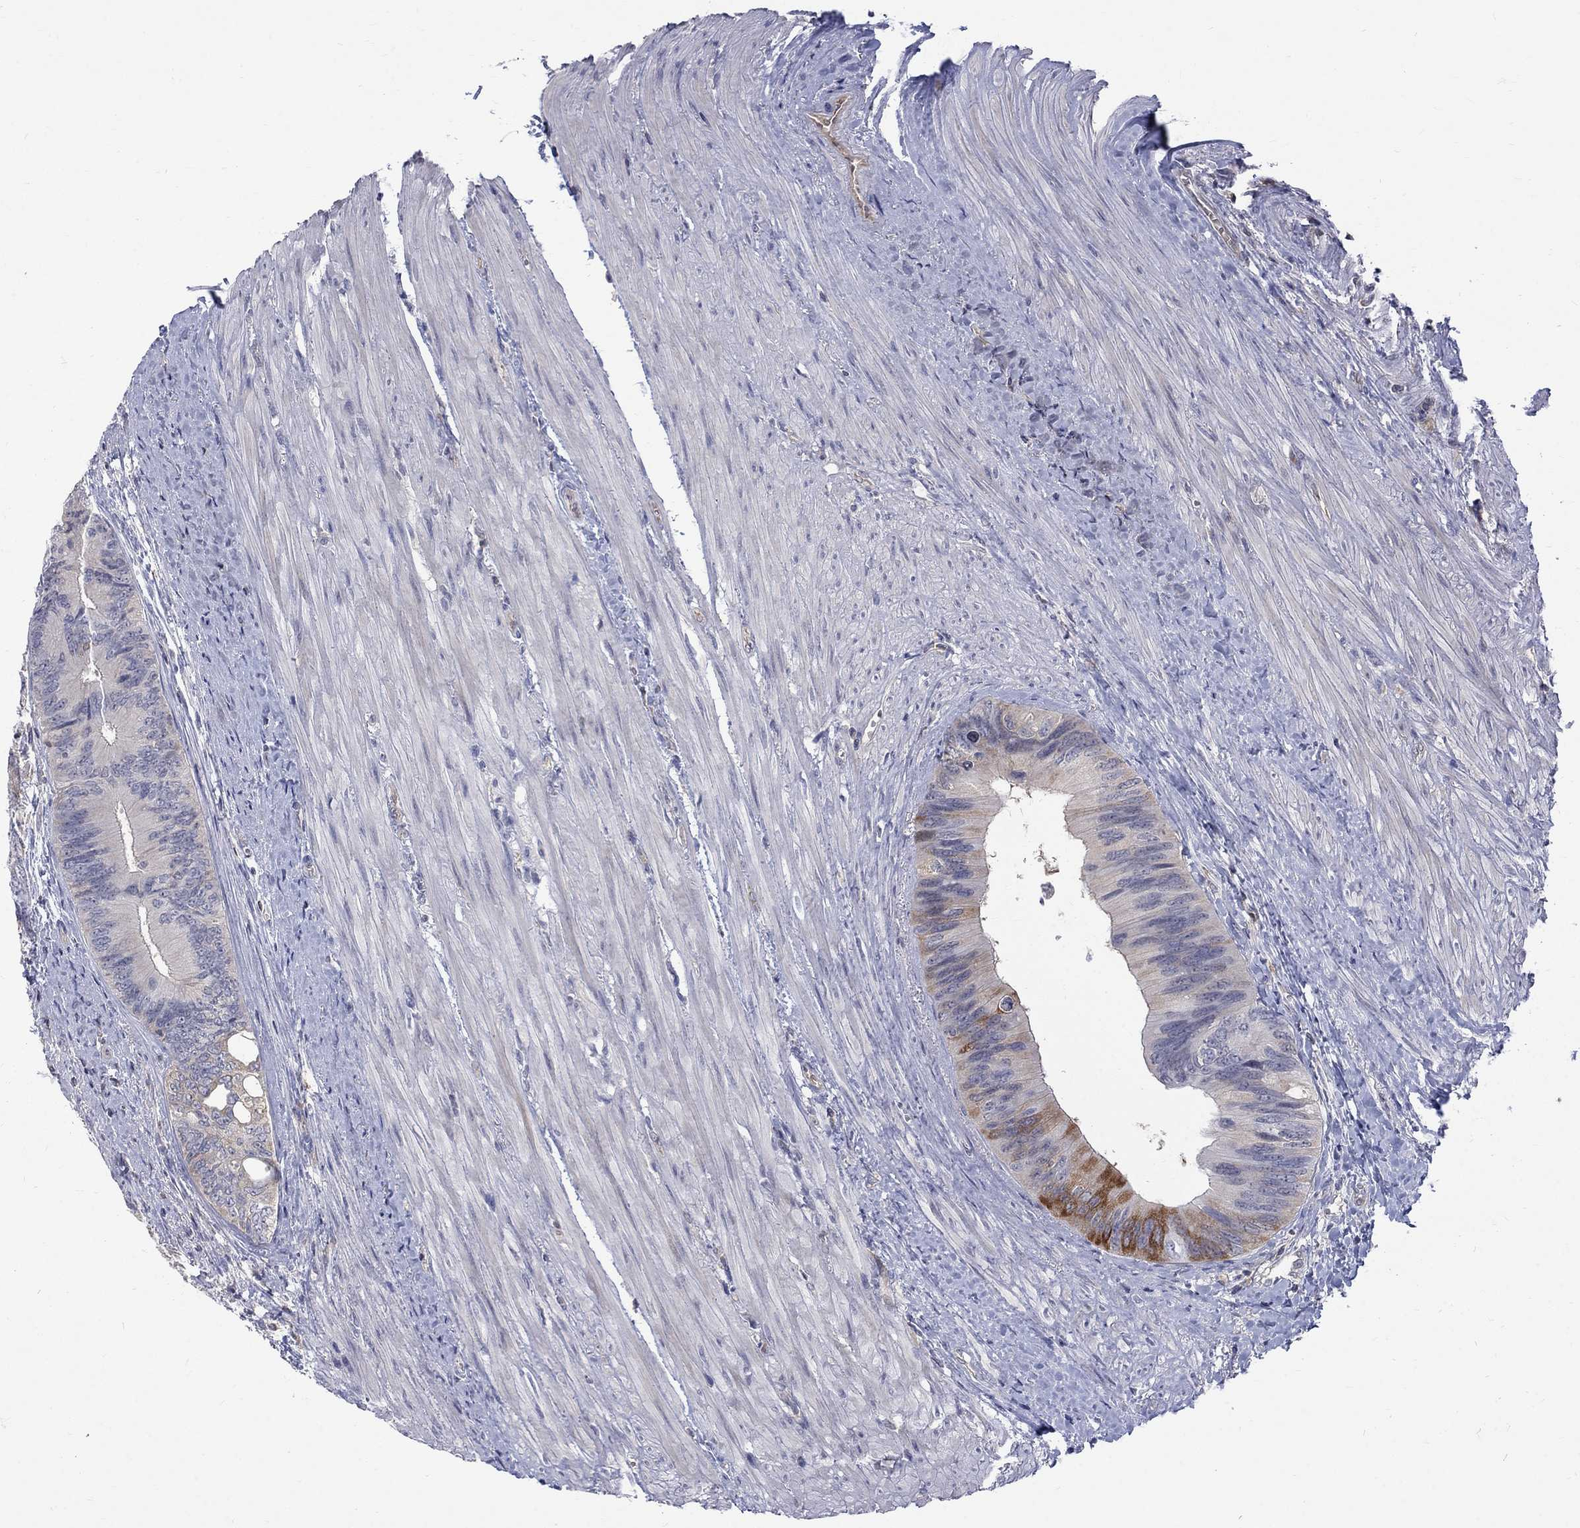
{"staining": {"intensity": "strong", "quantity": "<25%", "location": "cytoplasmic/membranous"}, "tissue": "colorectal cancer", "cell_type": "Tumor cells", "image_type": "cancer", "snomed": [{"axis": "morphology", "description": "Normal tissue, NOS"}, {"axis": "morphology", "description": "Adenocarcinoma, NOS"}, {"axis": "topography", "description": "Colon"}], "caption": "About <25% of tumor cells in colorectal cancer show strong cytoplasmic/membranous protein positivity as visualized by brown immunohistochemical staining.", "gene": "HKDC1", "patient": {"sex": "male", "age": 65}}